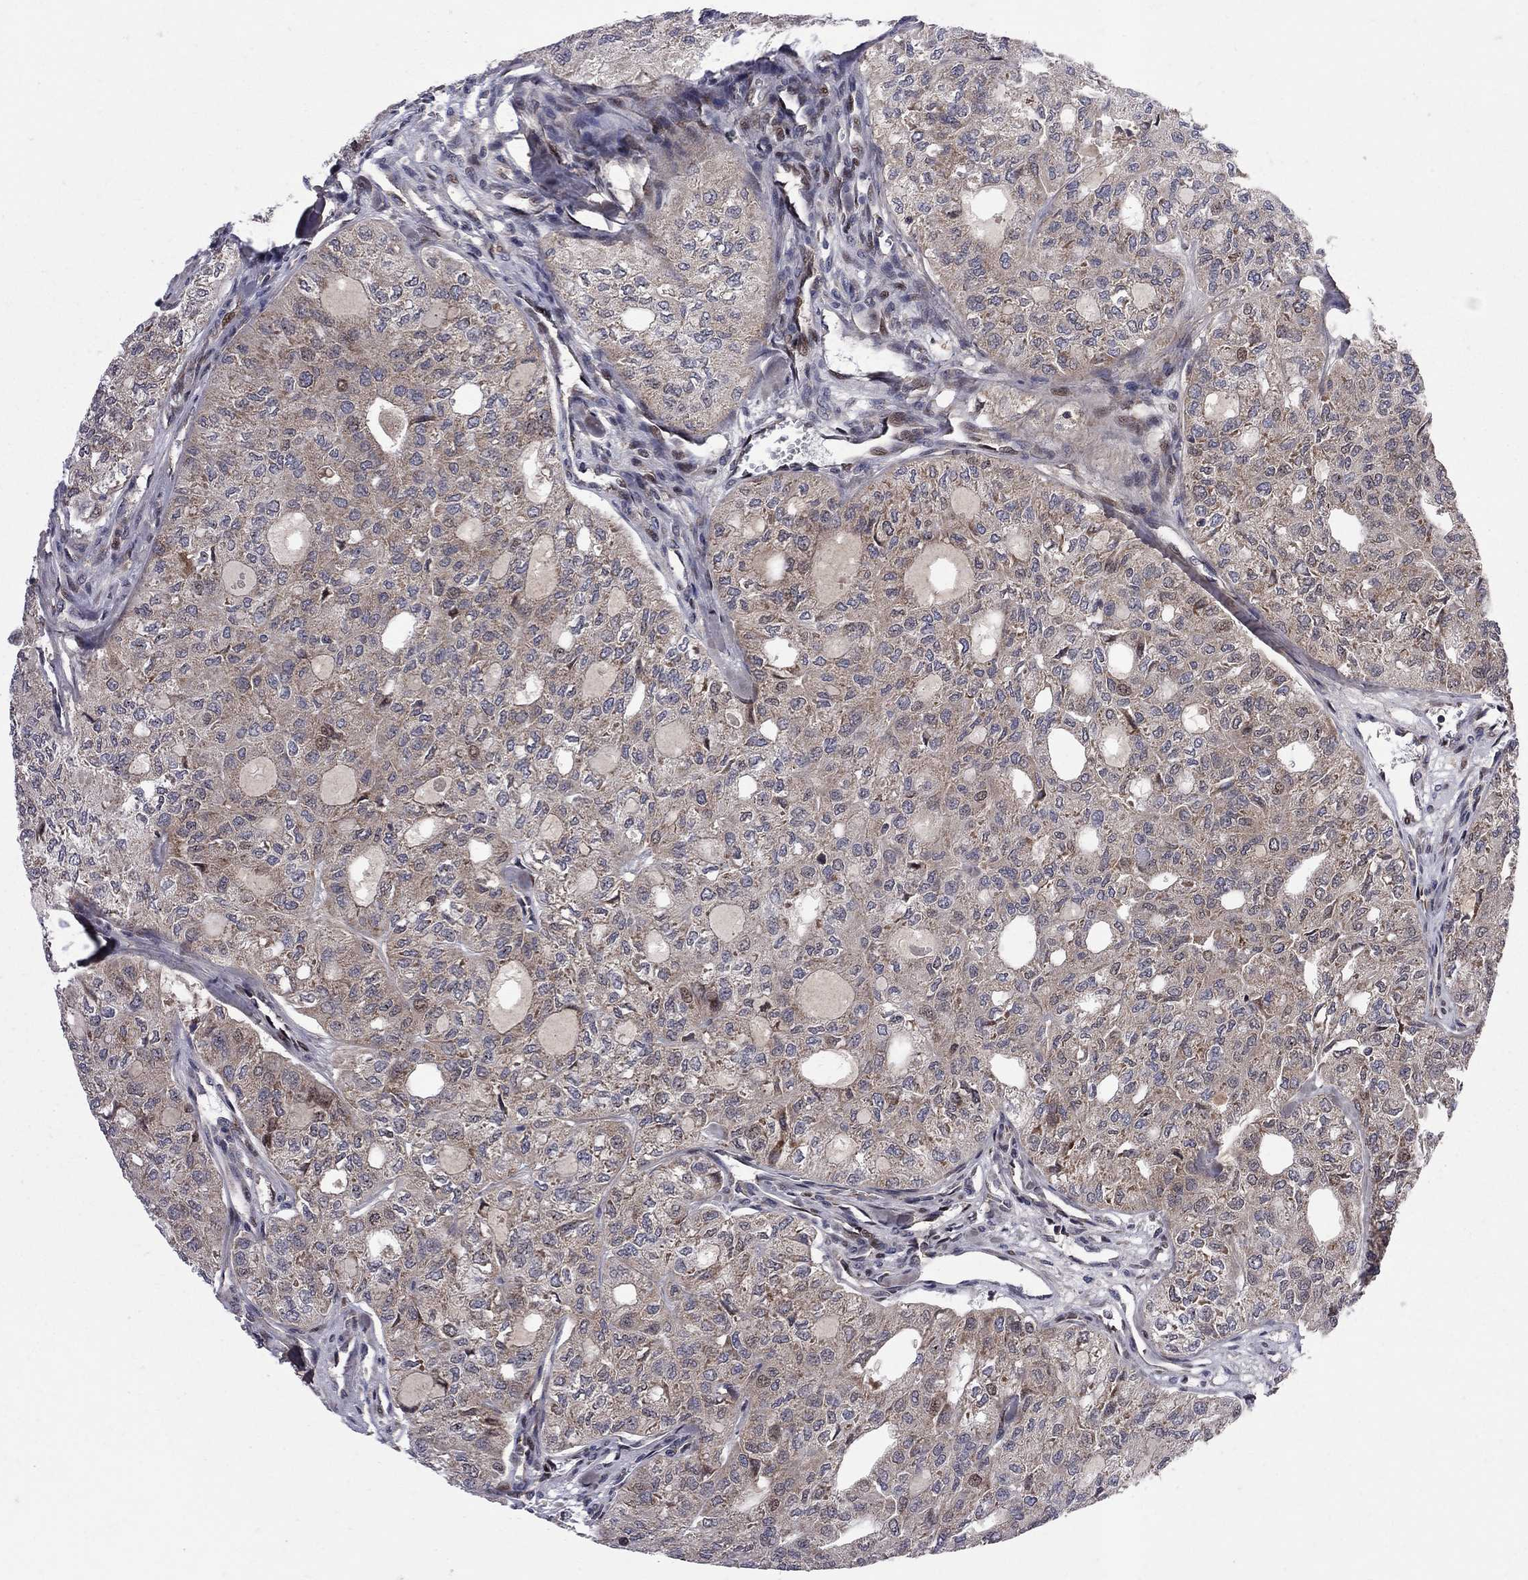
{"staining": {"intensity": "weak", "quantity": "<25%", "location": "cytoplasmic/membranous,nuclear"}, "tissue": "thyroid cancer", "cell_type": "Tumor cells", "image_type": "cancer", "snomed": [{"axis": "morphology", "description": "Follicular adenoma carcinoma, NOS"}, {"axis": "topography", "description": "Thyroid gland"}], "caption": "Immunohistochemical staining of follicular adenoma carcinoma (thyroid) reveals no significant positivity in tumor cells.", "gene": "CNOT11", "patient": {"sex": "male", "age": 75}}